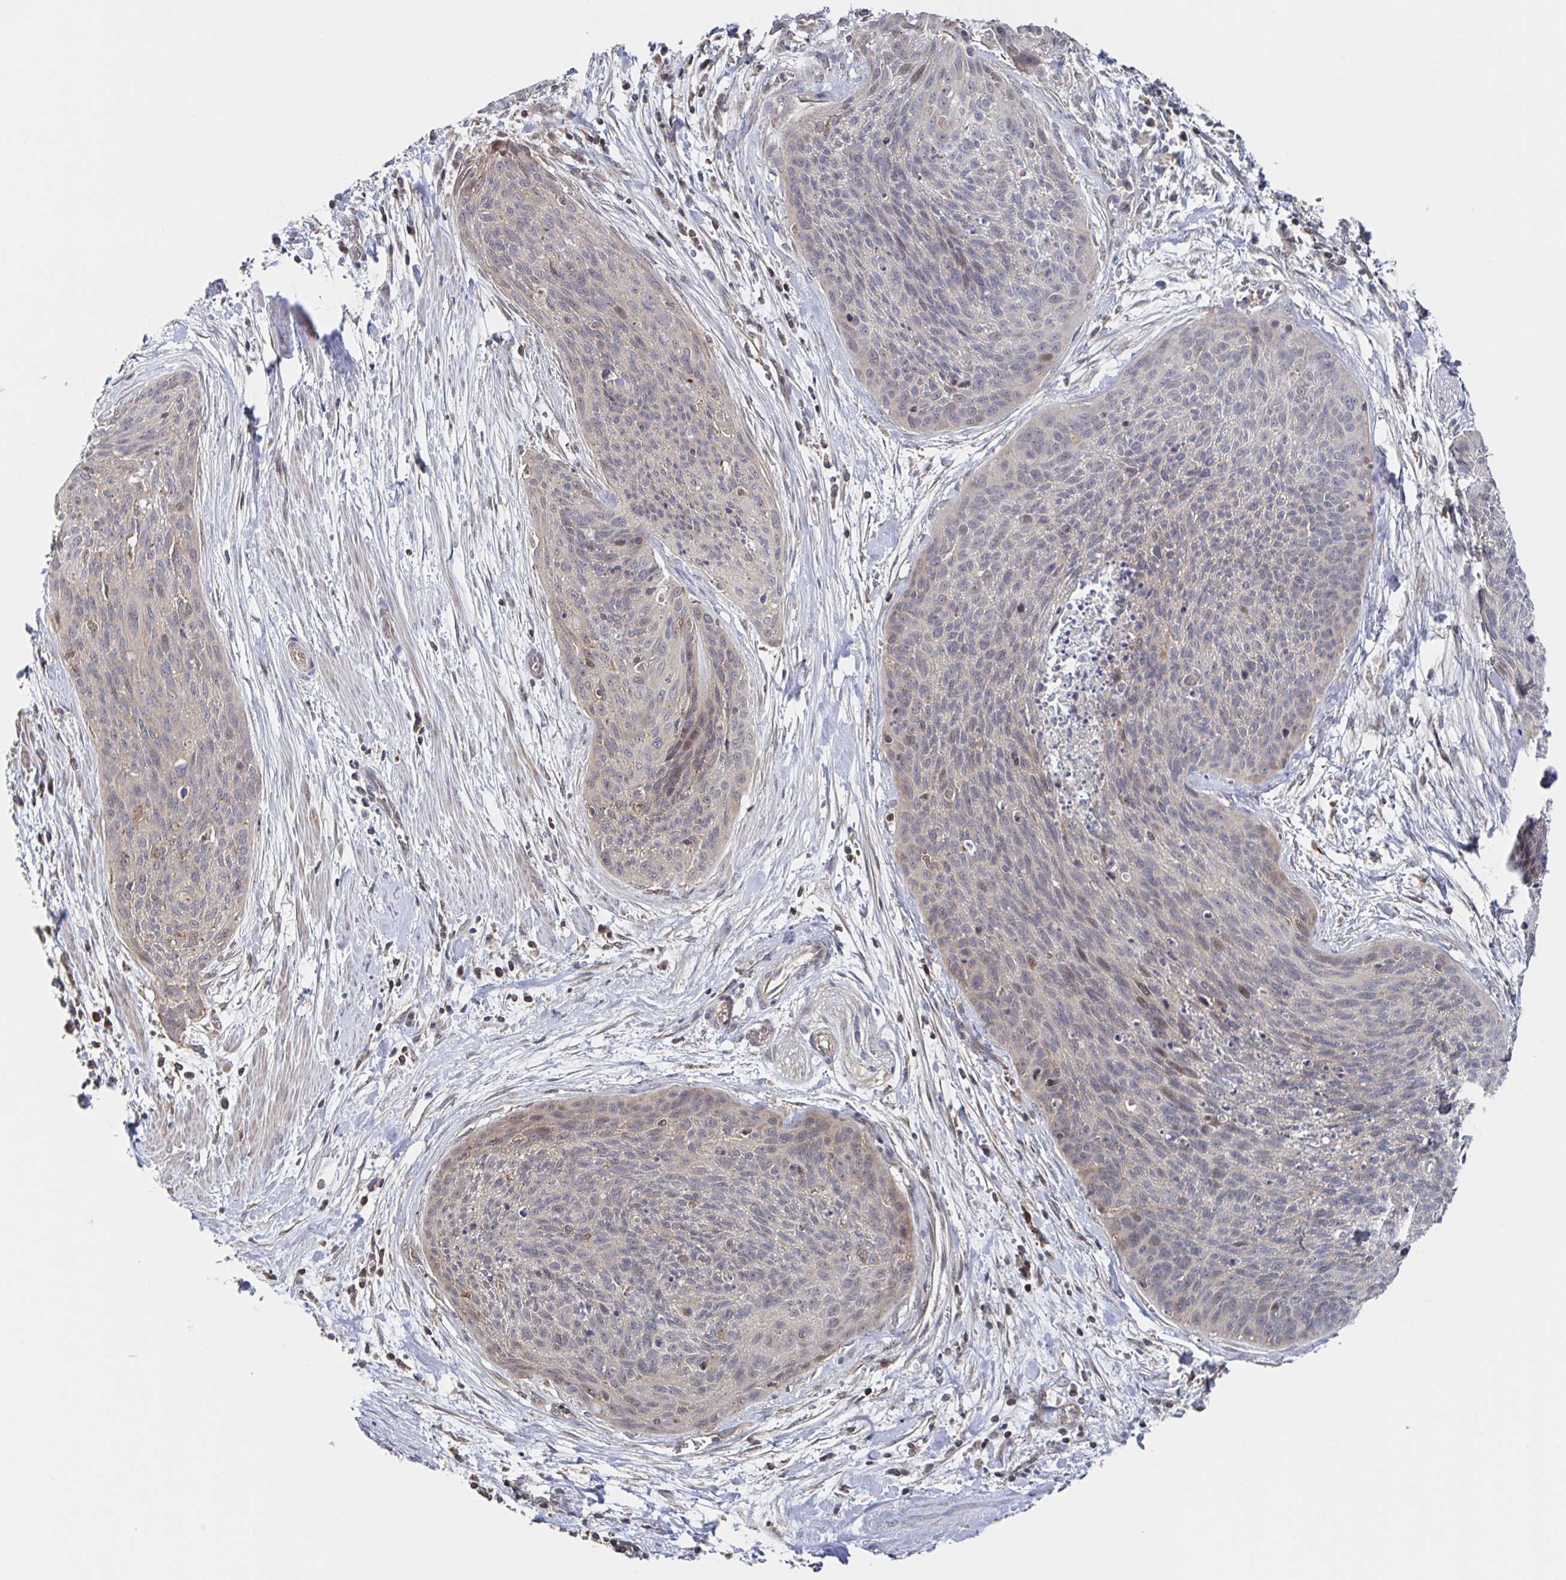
{"staining": {"intensity": "weak", "quantity": "<25%", "location": "nuclear"}, "tissue": "cervical cancer", "cell_type": "Tumor cells", "image_type": "cancer", "snomed": [{"axis": "morphology", "description": "Squamous cell carcinoma, NOS"}, {"axis": "topography", "description": "Cervix"}], "caption": "DAB immunohistochemical staining of human cervical squamous cell carcinoma shows no significant positivity in tumor cells.", "gene": "DHRS12", "patient": {"sex": "female", "age": 55}}